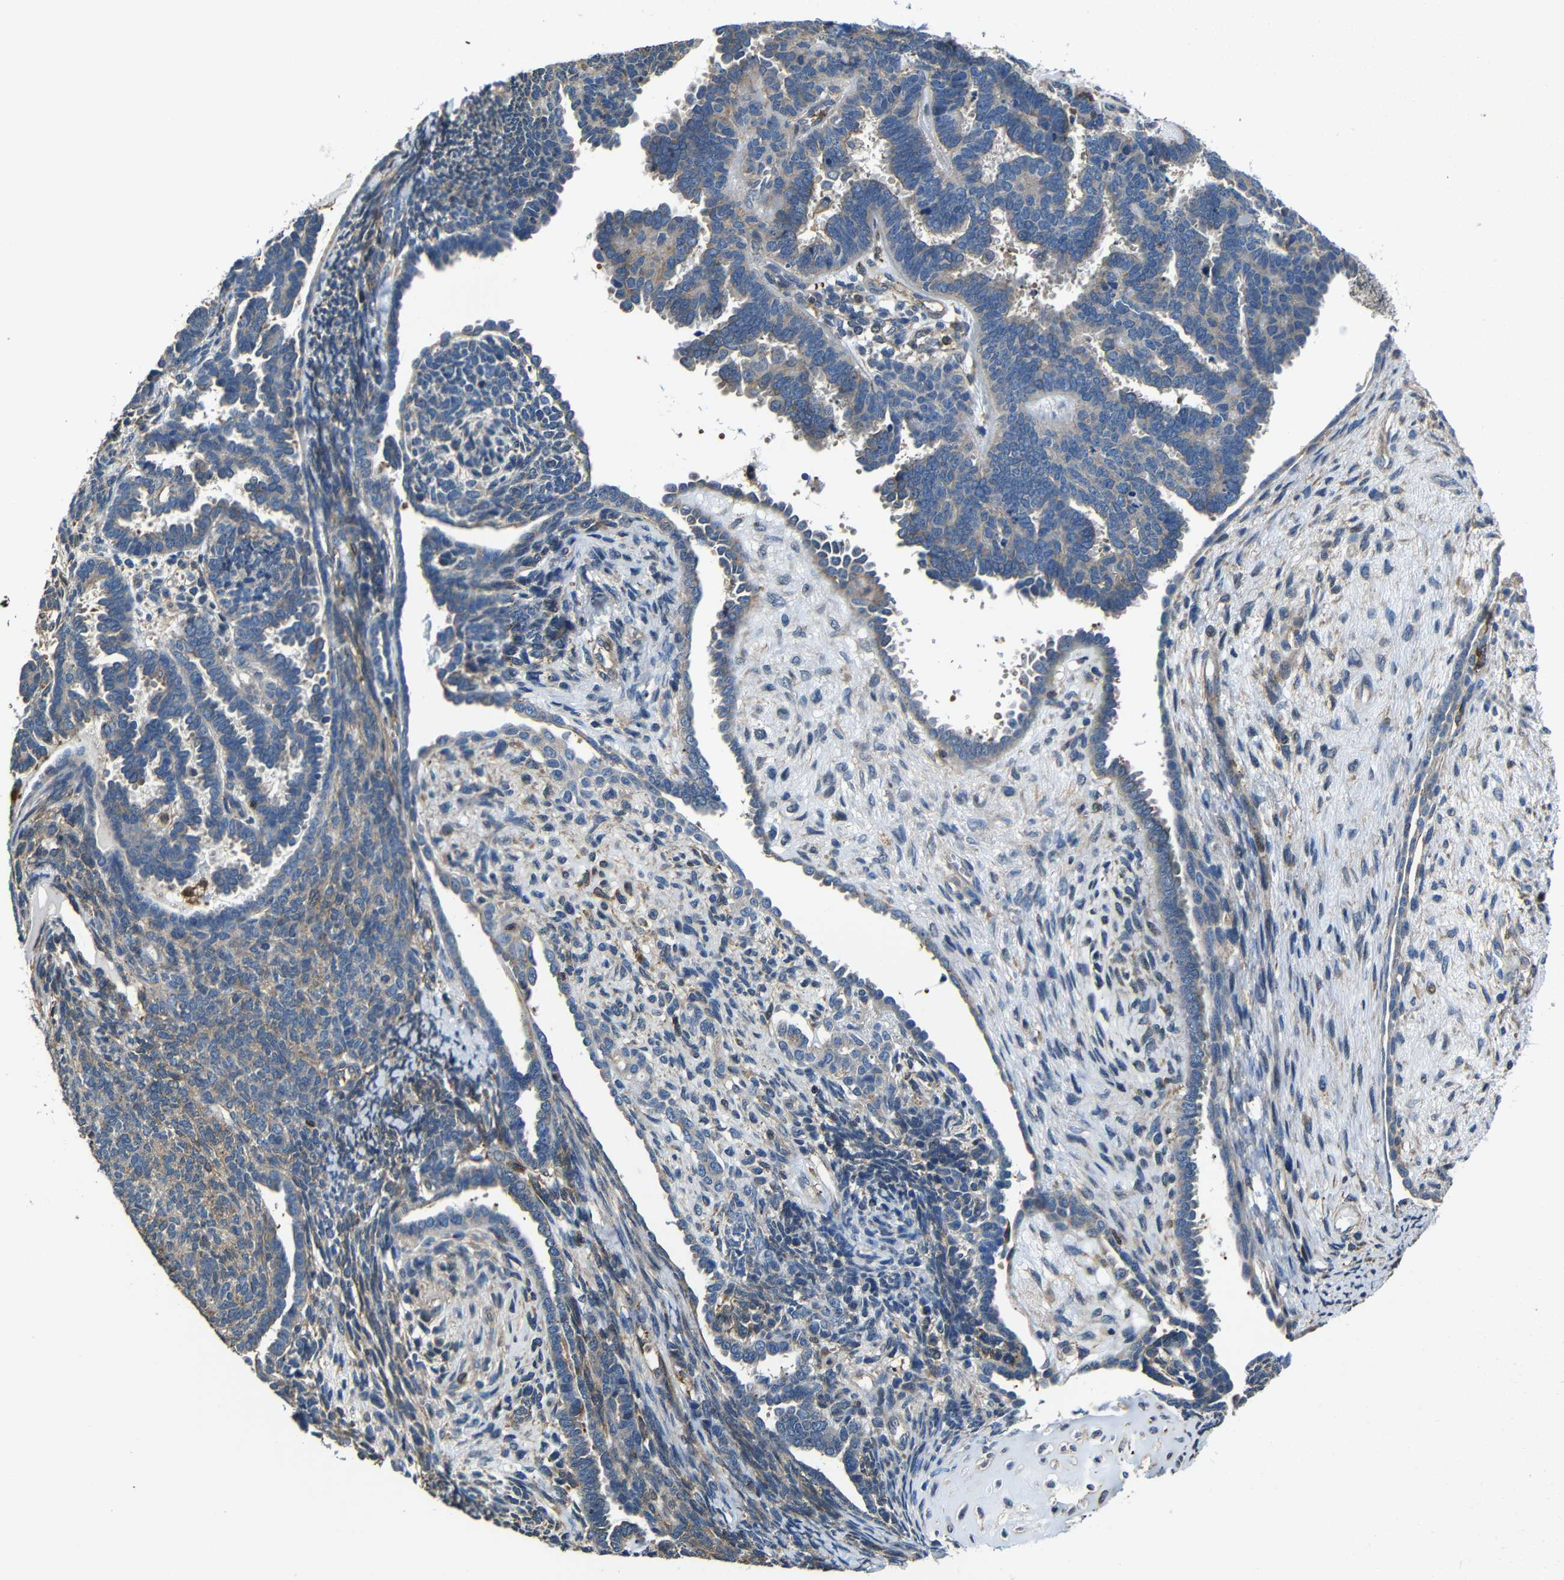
{"staining": {"intensity": "weak", "quantity": "25%-75%", "location": "cytoplasmic/membranous"}, "tissue": "endometrial cancer", "cell_type": "Tumor cells", "image_type": "cancer", "snomed": [{"axis": "morphology", "description": "Neoplasm, malignant, NOS"}, {"axis": "topography", "description": "Endometrium"}], "caption": "This is a histology image of IHC staining of endometrial cancer, which shows weak positivity in the cytoplasmic/membranous of tumor cells.", "gene": "GDI1", "patient": {"sex": "female", "age": 74}}